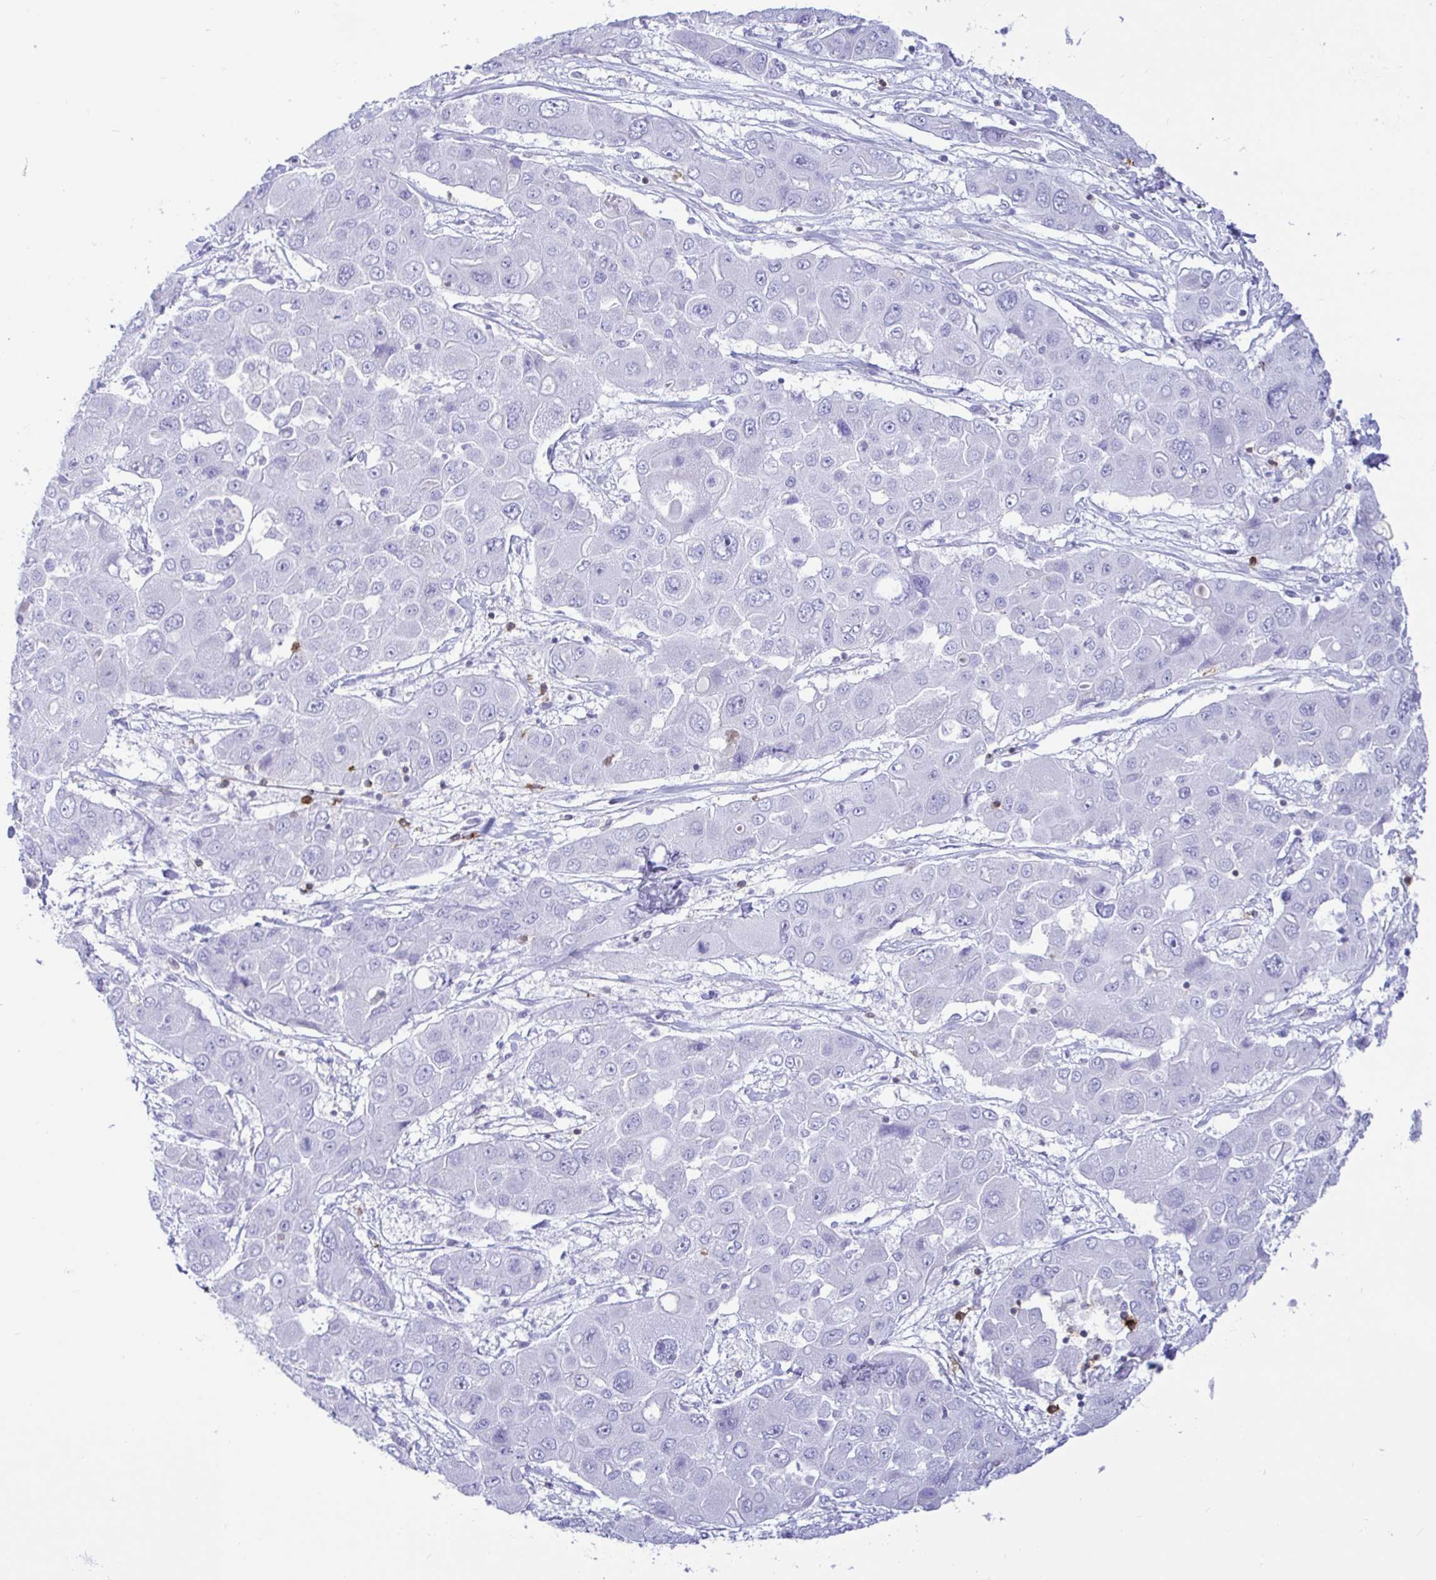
{"staining": {"intensity": "negative", "quantity": "none", "location": "none"}, "tissue": "liver cancer", "cell_type": "Tumor cells", "image_type": "cancer", "snomed": [{"axis": "morphology", "description": "Cholangiocarcinoma"}, {"axis": "topography", "description": "Liver"}], "caption": "Immunohistochemistry histopathology image of human liver cholangiocarcinoma stained for a protein (brown), which displays no expression in tumor cells. The staining was performed using DAB to visualize the protein expression in brown, while the nuclei were stained in blue with hematoxylin (Magnification: 20x).", "gene": "CD5", "patient": {"sex": "male", "age": 67}}